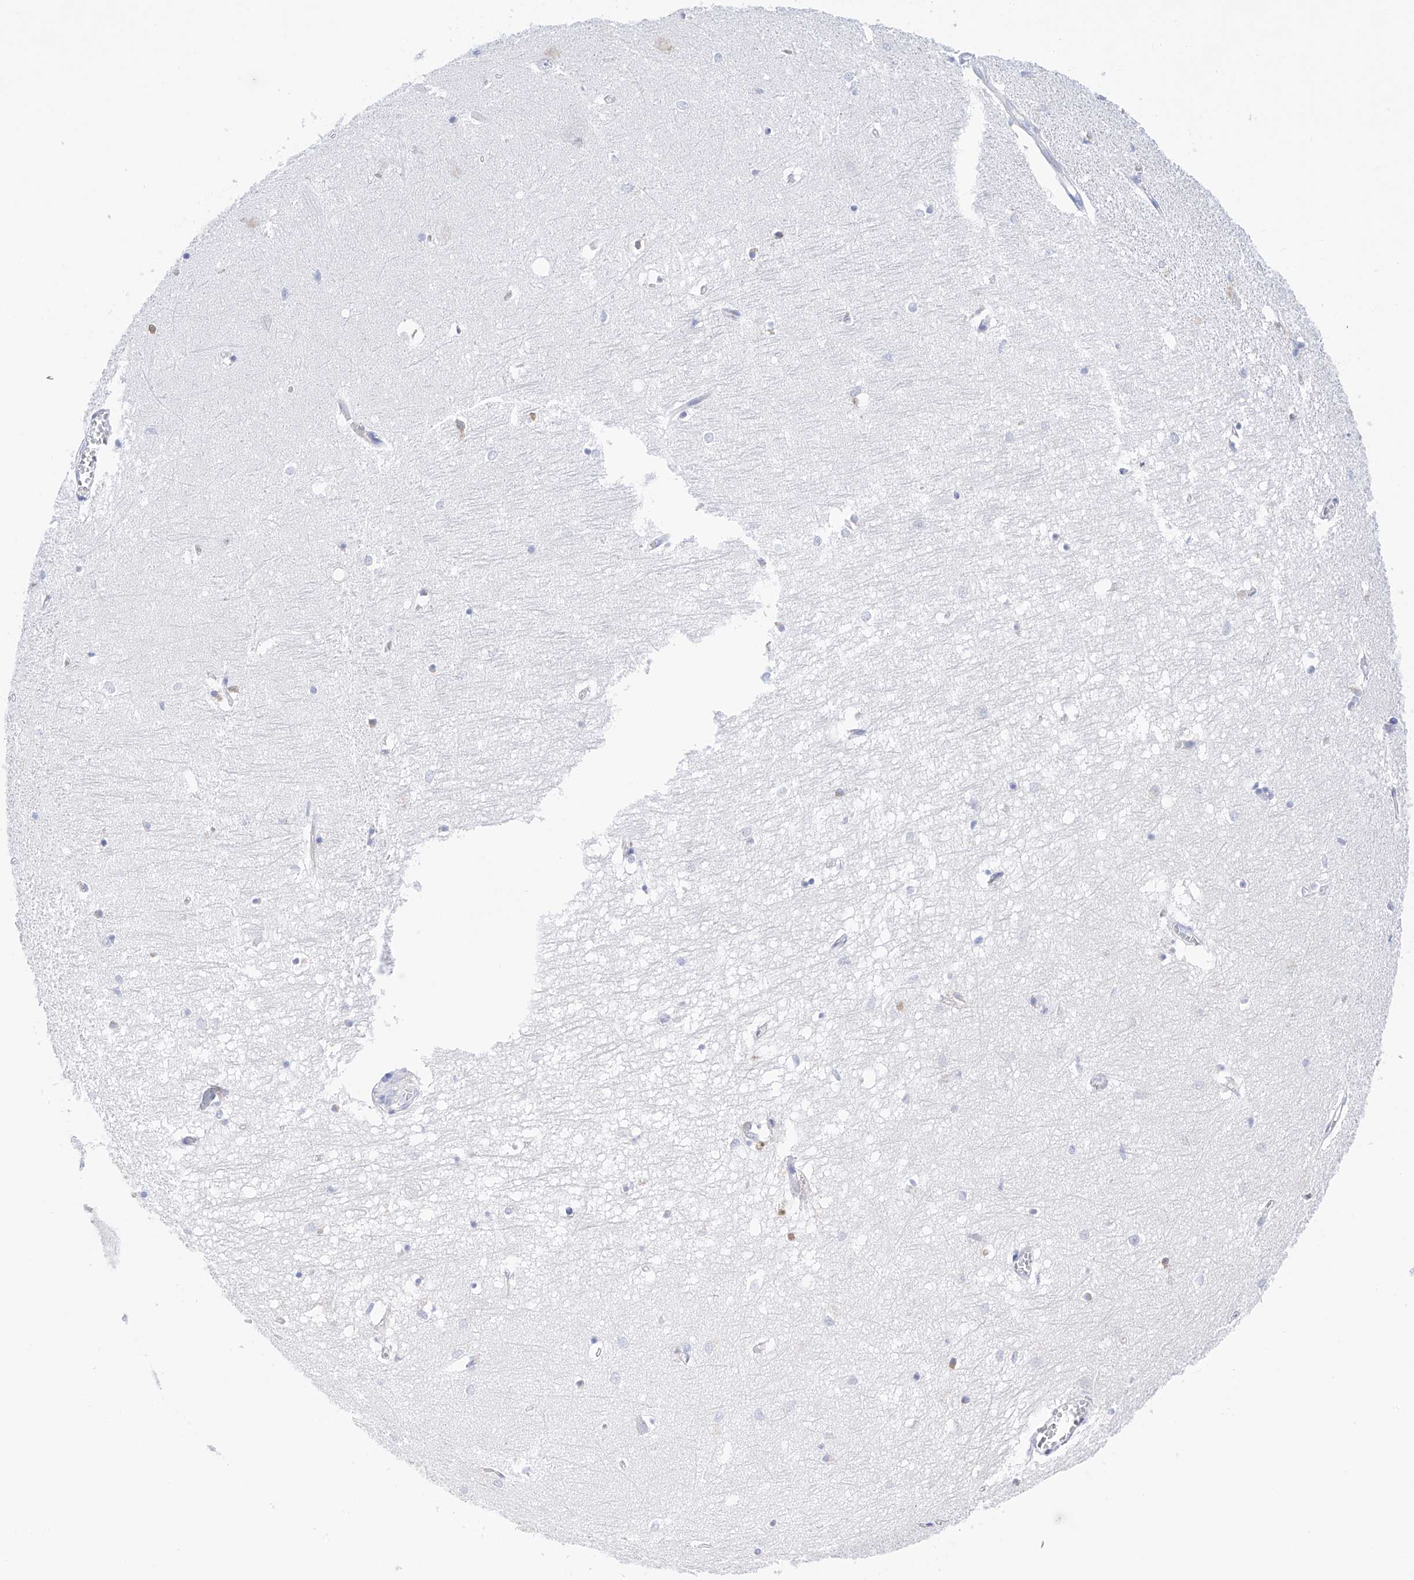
{"staining": {"intensity": "negative", "quantity": "none", "location": "none"}, "tissue": "hippocampus", "cell_type": "Glial cells", "image_type": "normal", "snomed": [{"axis": "morphology", "description": "Normal tissue, NOS"}, {"axis": "topography", "description": "Hippocampus"}], "caption": "This is a micrograph of immunohistochemistry staining of benign hippocampus, which shows no positivity in glial cells. The staining is performed using DAB brown chromogen with nuclei counter-stained in using hematoxylin.", "gene": "PDIA5", "patient": {"sex": "female", "age": 64}}